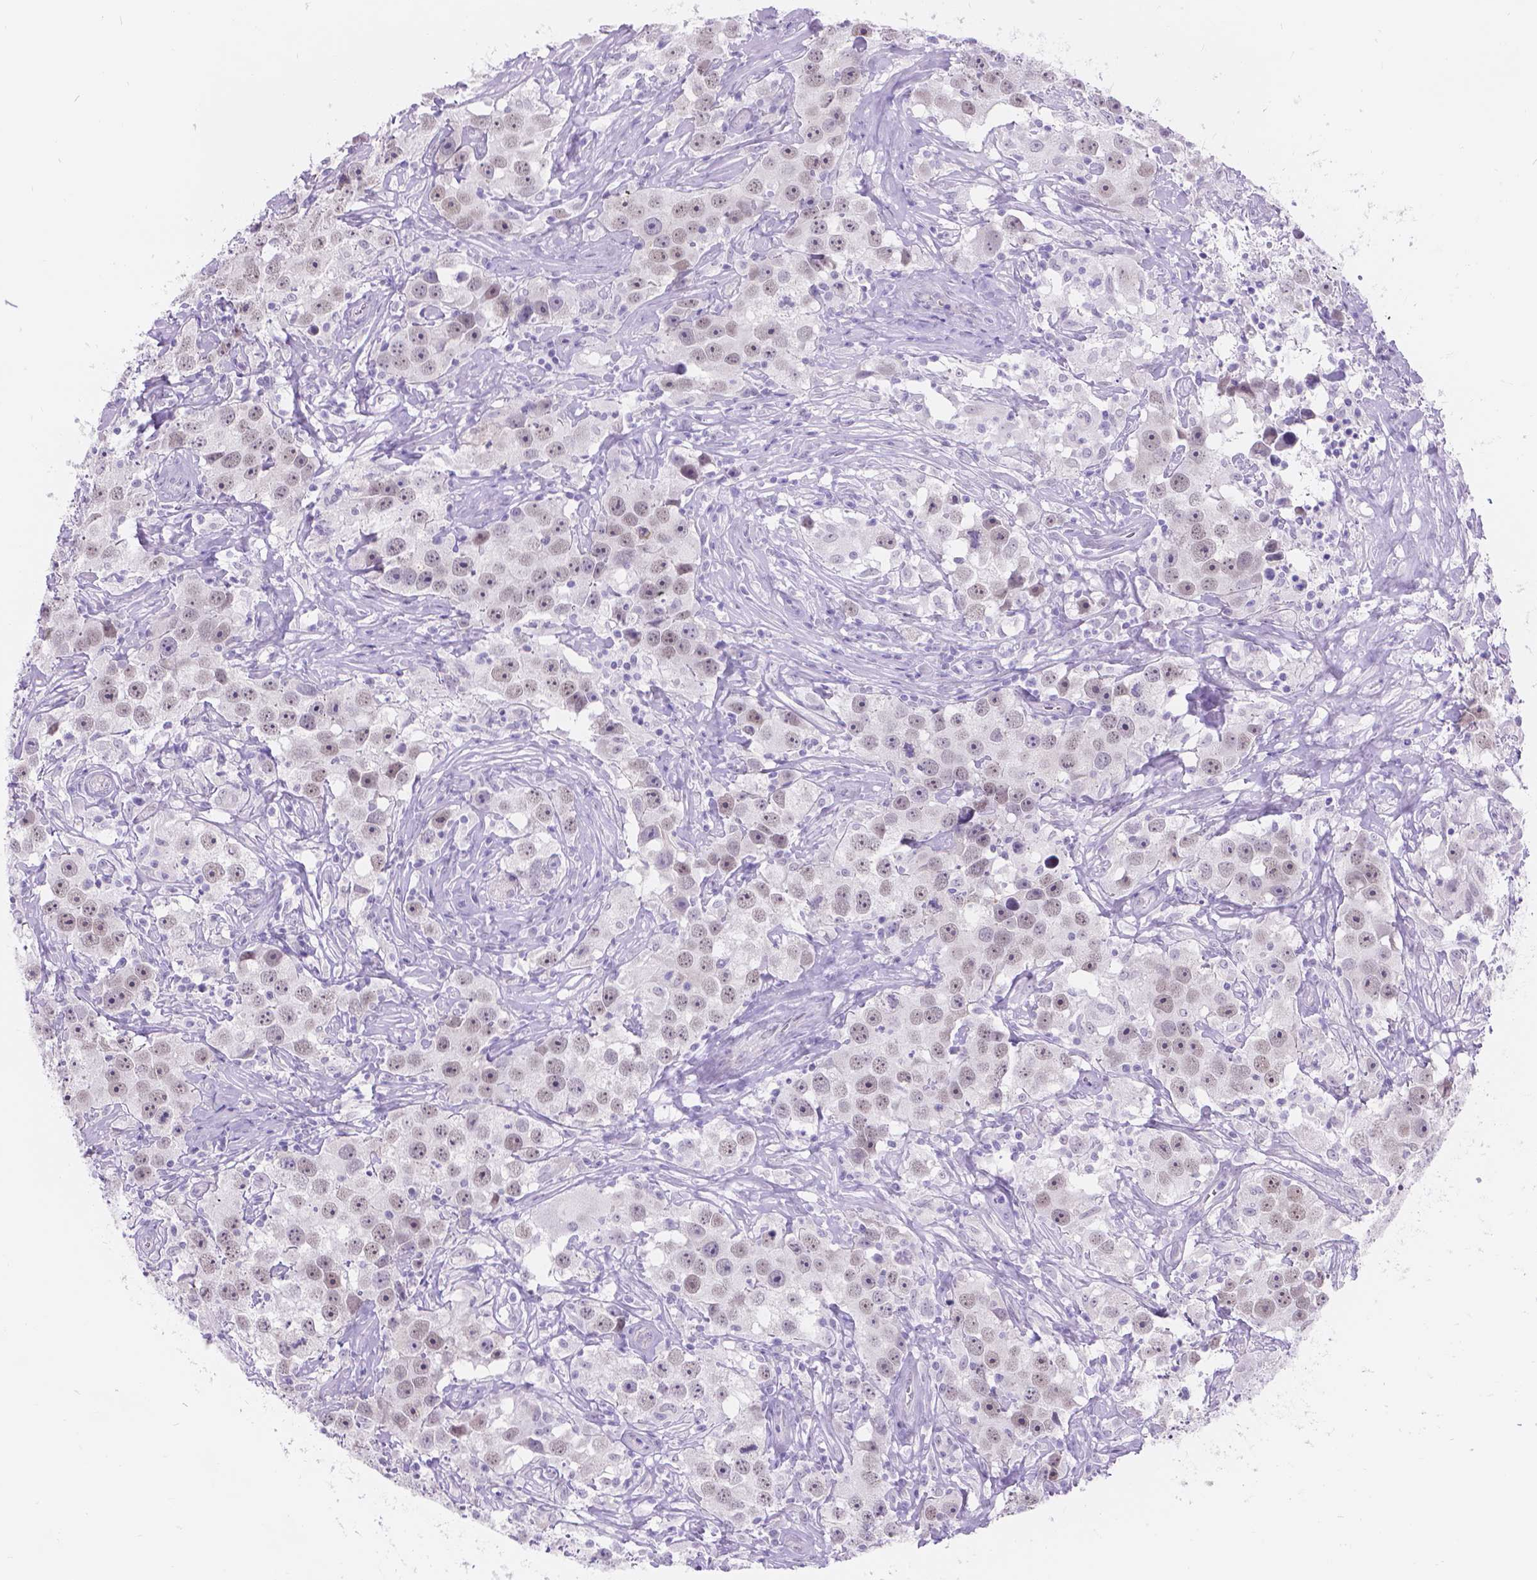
{"staining": {"intensity": "negative", "quantity": "none", "location": "none"}, "tissue": "testis cancer", "cell_type": "Tumor cells", "image_type": "cancer", "snomed": [{"axis": "morphology", "description": "Seminoma, NOS"}, {"axis": "topography", "description": "Testis"}], "caption": "Seminoma (testis) was stained to show a protein in brown. There is no significant expression in tumor cells.", "gene": "DCC", "patient": {"sex": "male", "age": 49}}